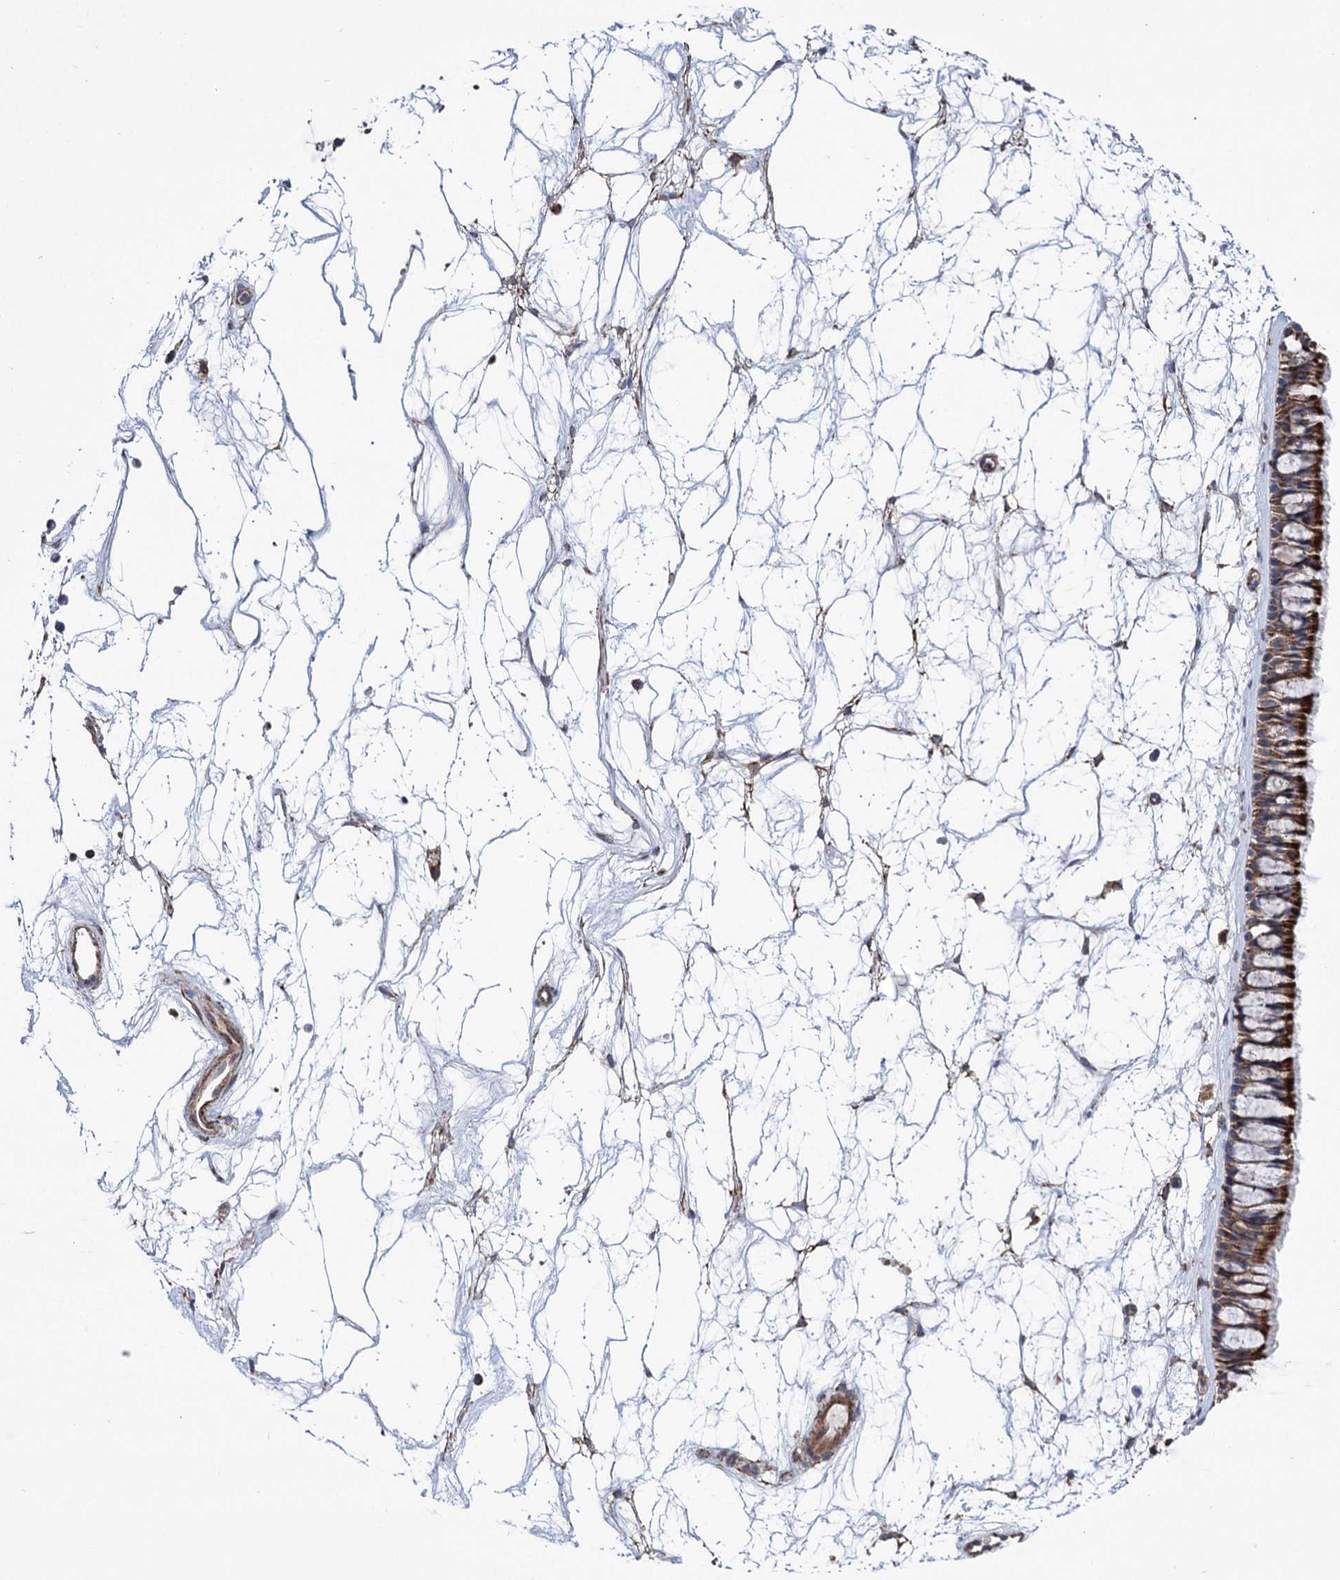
{"staining": {"intensity": "strong", "quantity": ">75%", "location": "cytoplasmic/membranous"}, "tissue": "nasopharynx", "cell_type": "Respiratory epithelial cells", "image_type": "normal", "snomed": [{"axis": "morphology", "description": "Normal tissue, NOS"}, {"axis": "topography", "description": "Nasopharynx"}], "caption": "Immunohistochemical staining of unremarkable nasopharynx shows high levels of strong cytoplasmic/membranous expression in approximately >75% of respiratory epithelial cells.", "gene": "SUCLA2", "patient": {"sex": "male", "age": 64}}